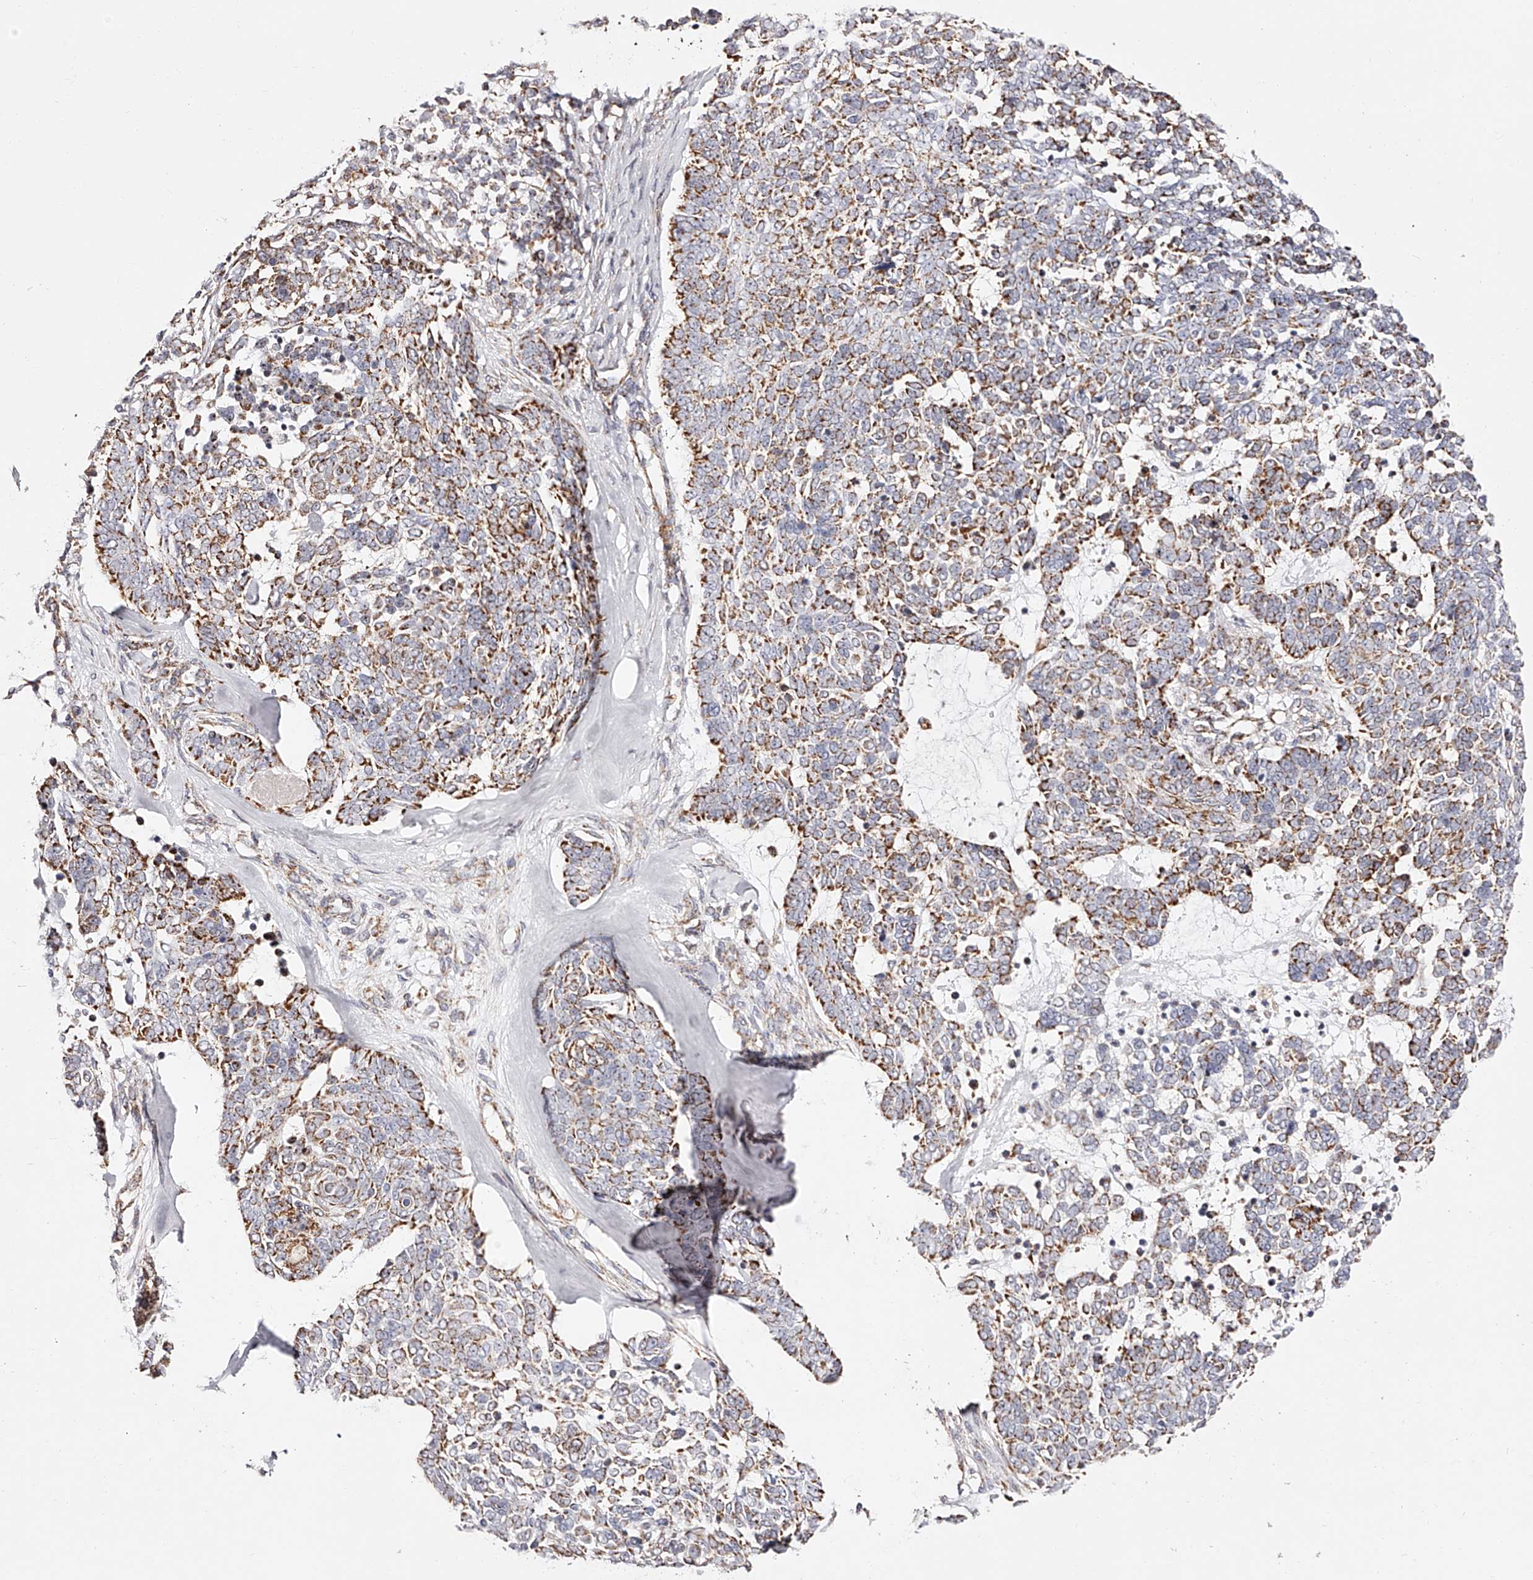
{"staining": {"intensity": "moderate", "quantity": "25%-75%", "location": "cytoplasmic/membranous"}, "tissue": "skin cancer", "cell_type": "Tumor cells", "image_type": "cancer", "snomed": [{"axis": "morphology", "description": "Basal cell carcinoma"}, {"axis": "topography", "description": "Skin"}], "caption": "Skin cancer (basal cell carcinoma) was stained to show a protein in brown. There is medium levels of moderate cytoplasmic/membranous positivity in approximately 25%-75% of tumor cells.", "gene": "NDUFV3", "patient": {"sex": "female", "age": 81}}